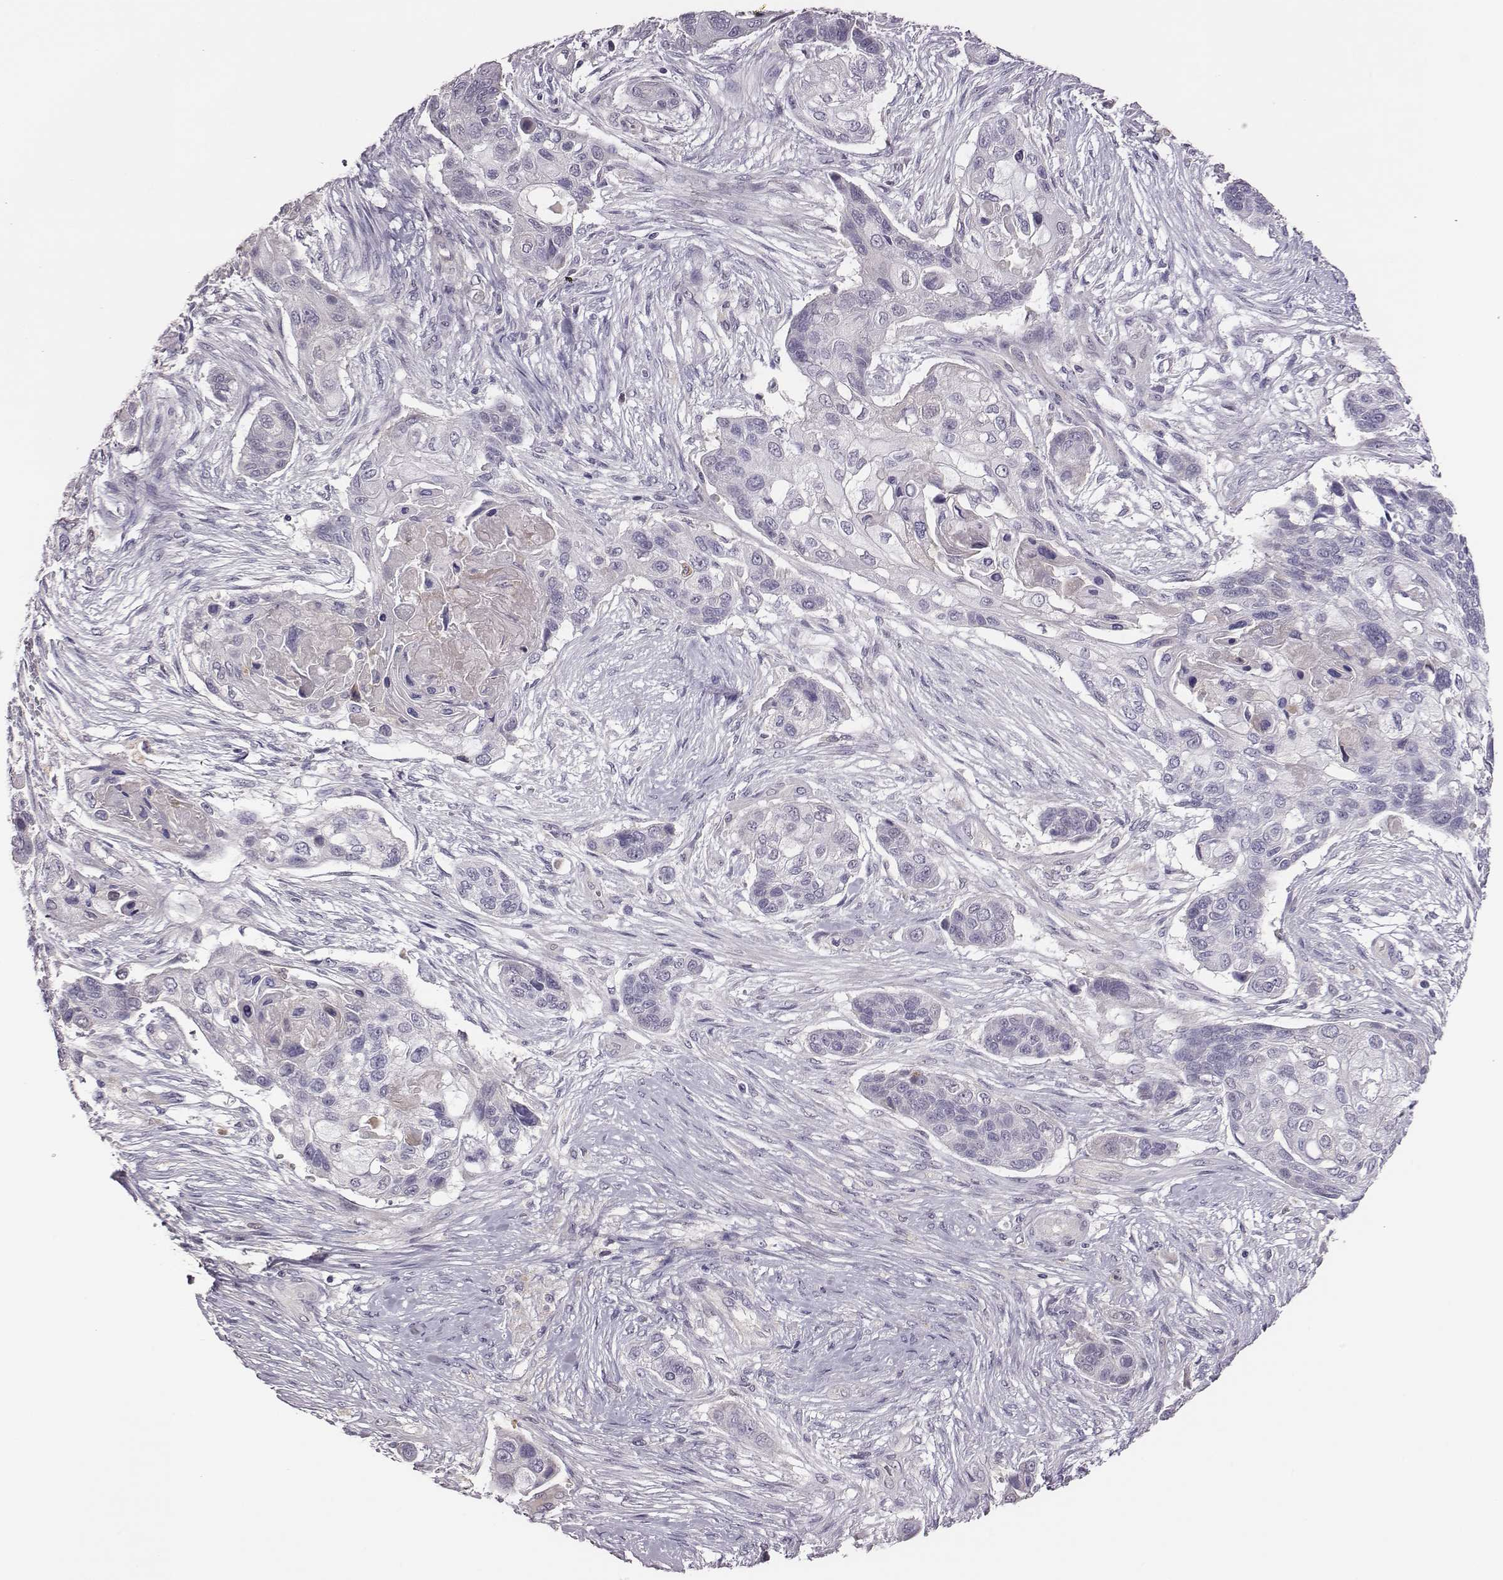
{"staining": {"intensity": "negative", "quantity": "none", "location": "none"}, "tissue": "lung cancer", "cell_type": "Tumor cells", "image_type": "cancer", "snomed": [{"axis": "morphology", "description": "Squamous cell carcinoma, NOS"}, {"axis": "topography", "description": "Lung"}], "caption": "Immunohistochemical staining of human lung cancer (squamous cell carcinoma) reveals no significant expression in tumor cells.", "gene": "KMO", "patient": {"sex": "male", "age": 69}}